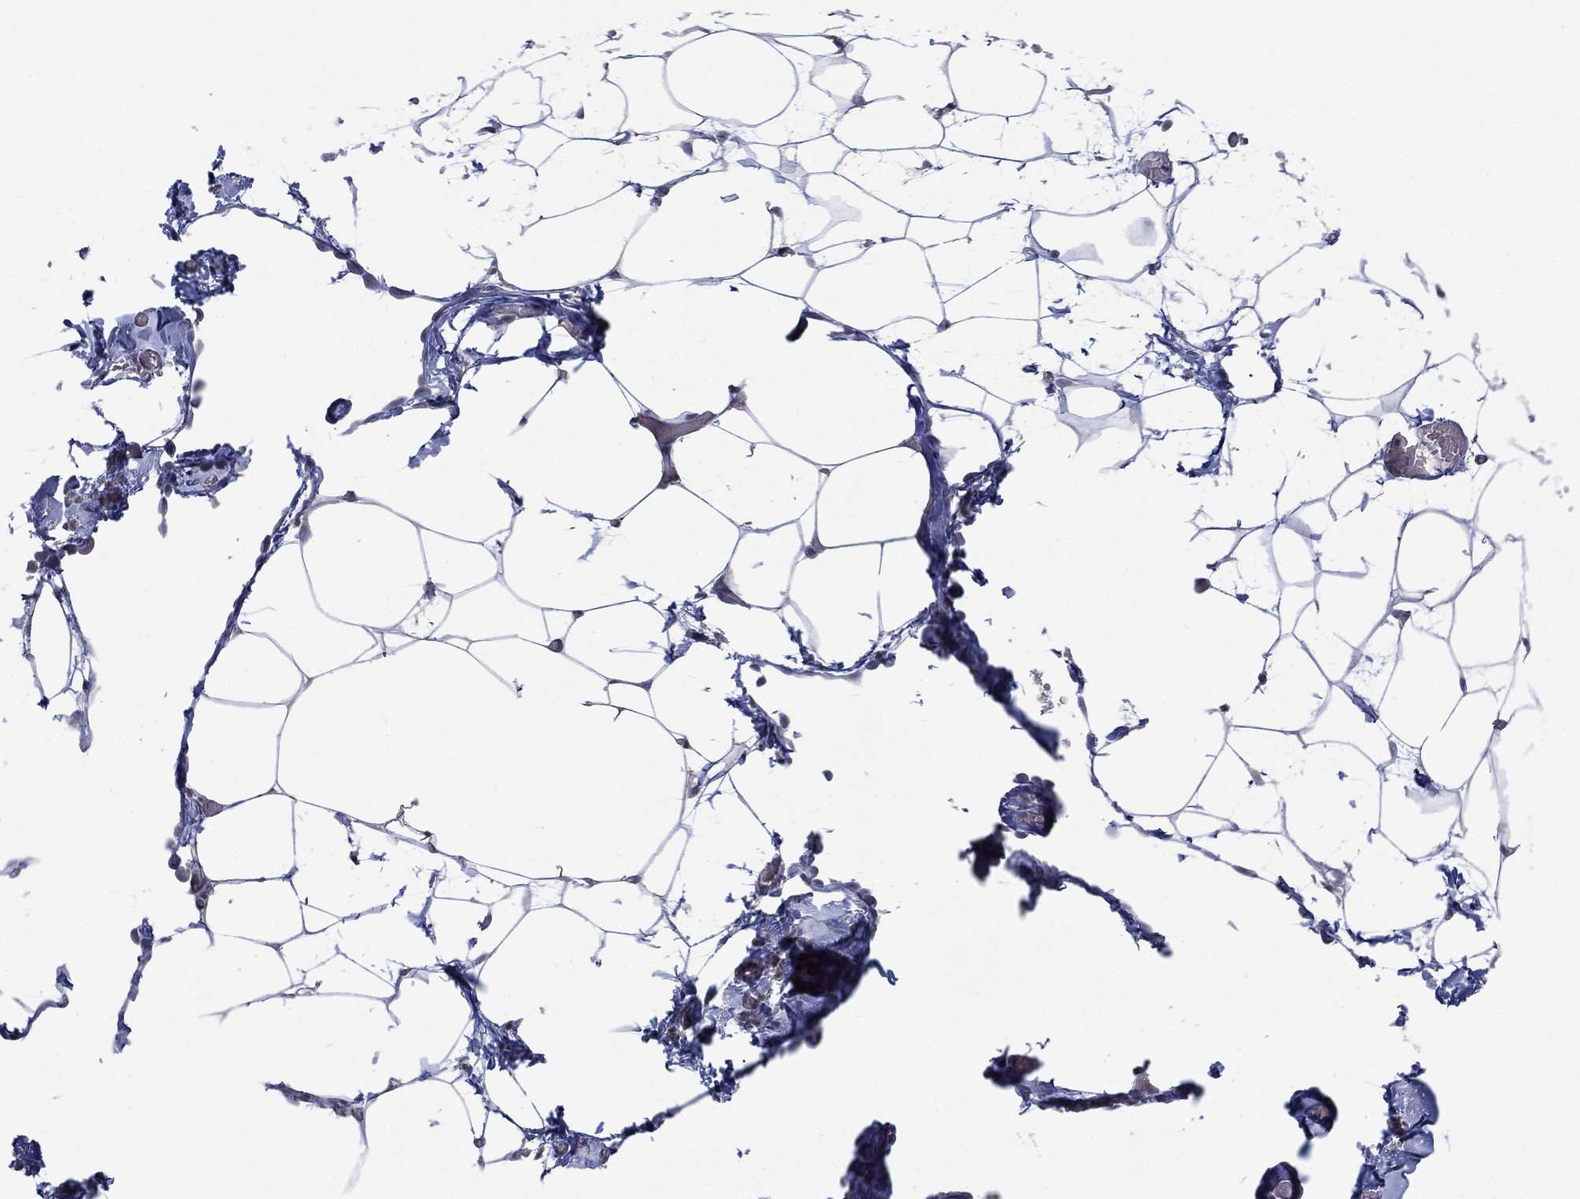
{"staining": {"intensity": "negative", "quantity": "none", "location": "none"}, "tissue": "adipose tissue", "cell_type": "Adipocytes", "image_type": "normal", "snomed": [{"axis": "morphology", "description": "Normal tissue, NOS"}, {"axis": "topography", "description": "Adipose tissue"}], "caption": "This is a image of immunohistochemistry (IHC) staining of normal adipose tissue, which shows no positivity in adipocytes.", "gene": "FLI1", "patient": {"sex": "male", "age": 57}}